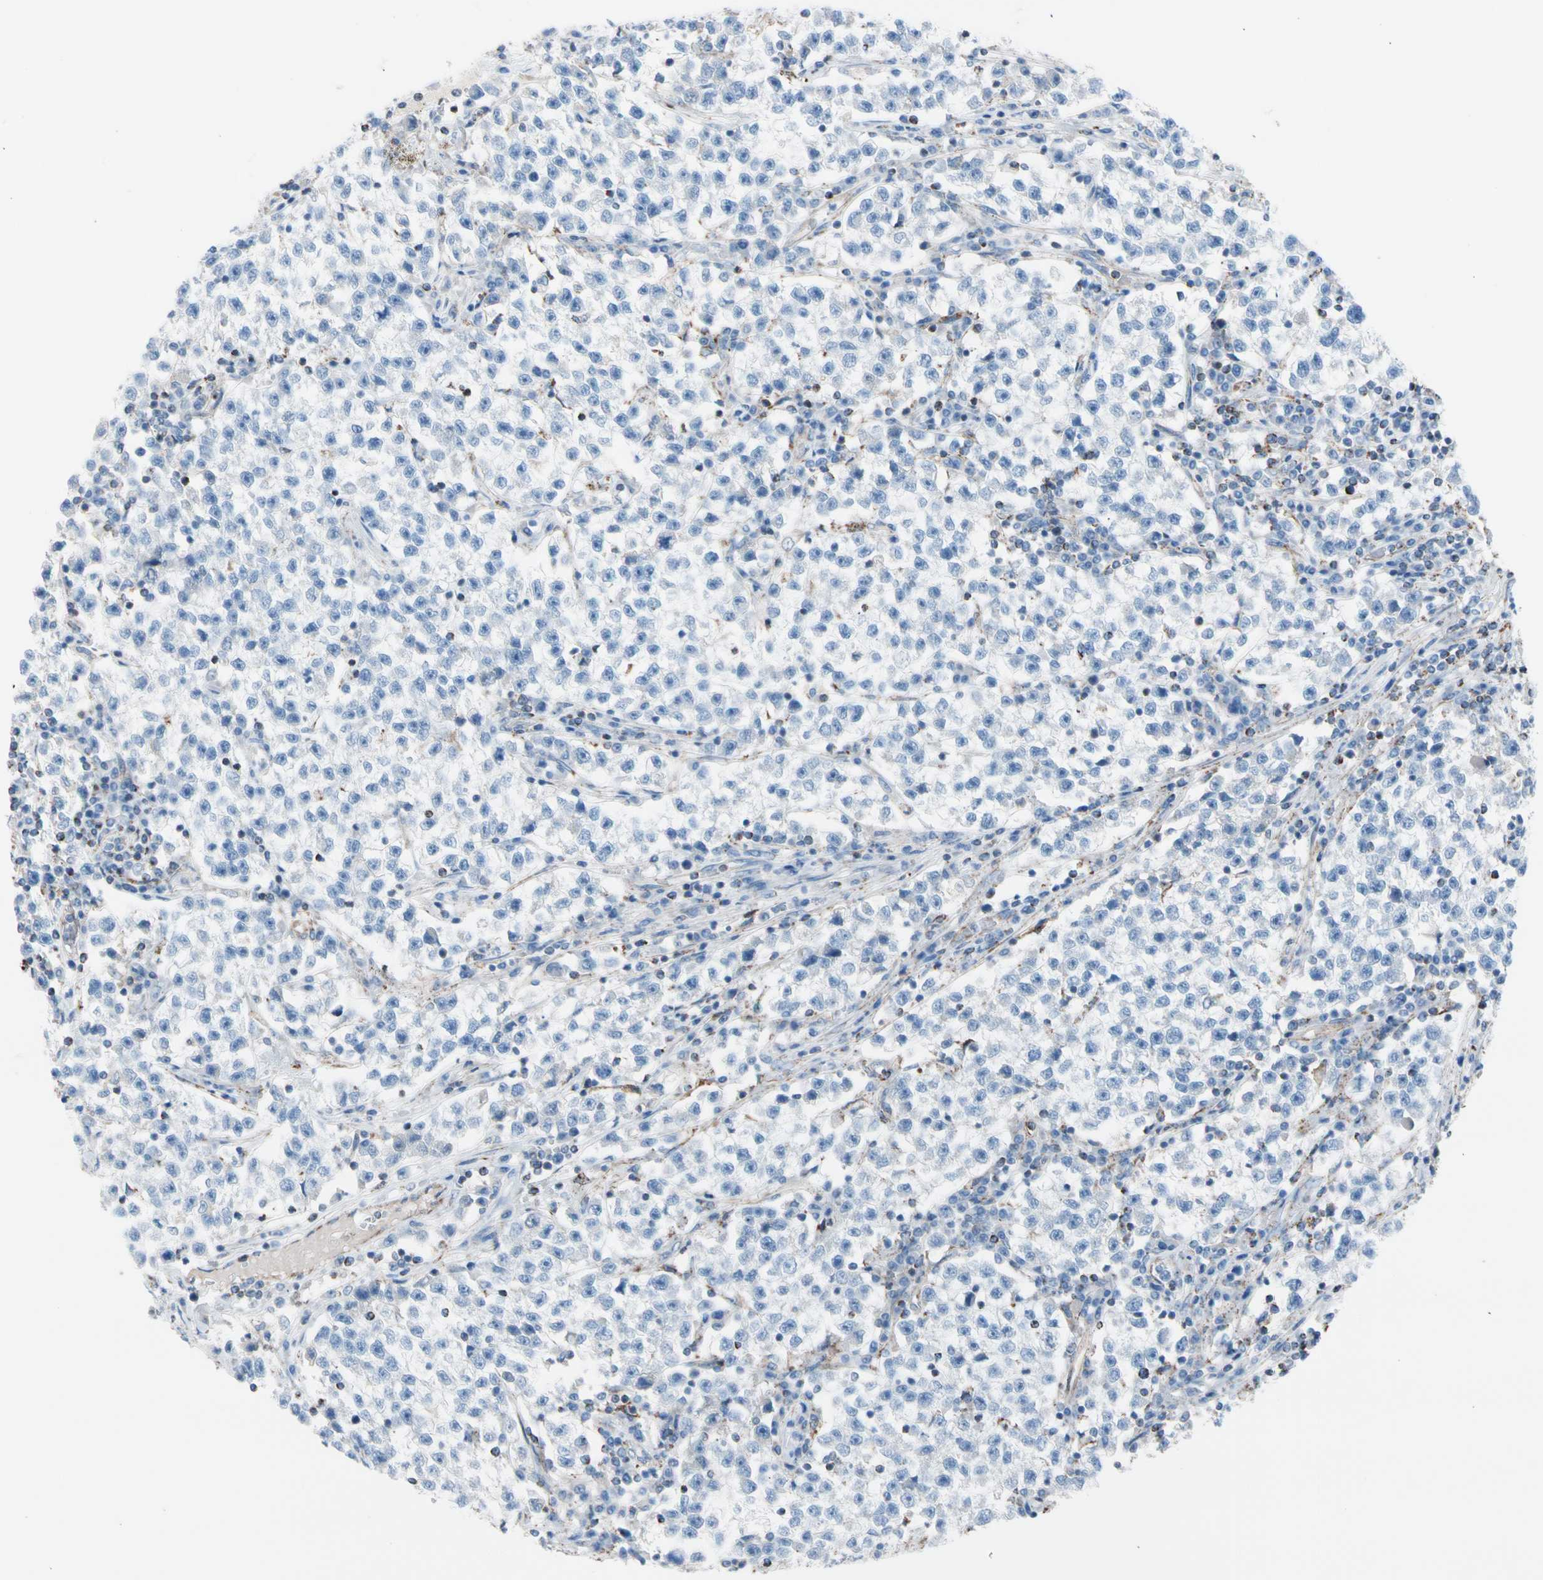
{"staining": {"intensity": "negative", "quantity": "none", "location": "none"}, "tissue": "testis cancer", "cell_type": "Tumor cells", "image_type": "cancer", "snomed": [{"axis": "morphology", "description": "Seminoma, NOS"}, {"axis": "topography", "description": "Testis"}], "caption": "High magnification brightfield microscopy of seminoma (testis) stained with DAB (brown) and counterstained with hematoxylin (blue): tumor cells show no significant positivity.", "gene": "HK1", "patient": {"sex": "male", "age": 22}}